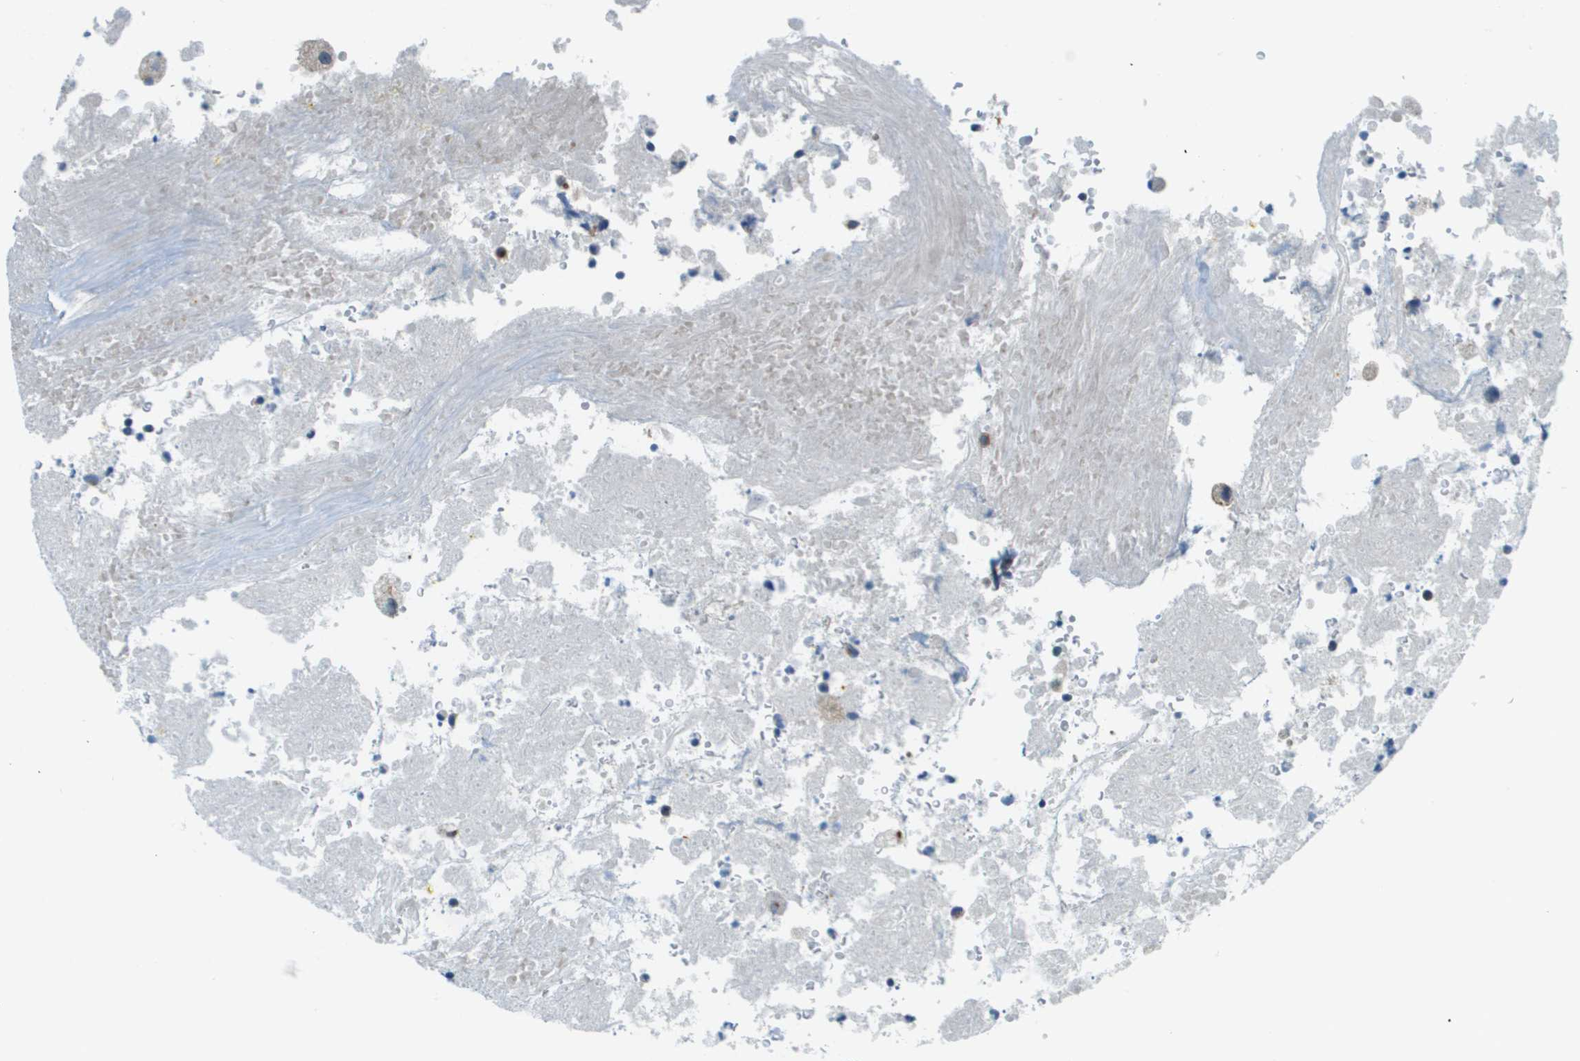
{"staining": {"intensity": "moderate", "quantity": ">75%", "location": "cytoplasmic/membranous"}, "tissue": "testis cancer", "cell_type": "Tumor cells", "image_type": "cancer", "snomed": [{"axis": "morphology", "description": "Necrosis, NOS"}, {"axis": "morphology", "description": "Carcinoma, Embryonal, NOS"}, {"axis": "topography", "description": "Testis"}], "caption": "Brown immunohistochemical staining in human testis cancer reveals moderate cytoplasmic/membranous staining in approximately >75% of tumor cells.", "gene": "ACBD3", "patient": {"sex": "male", "age": 19}}